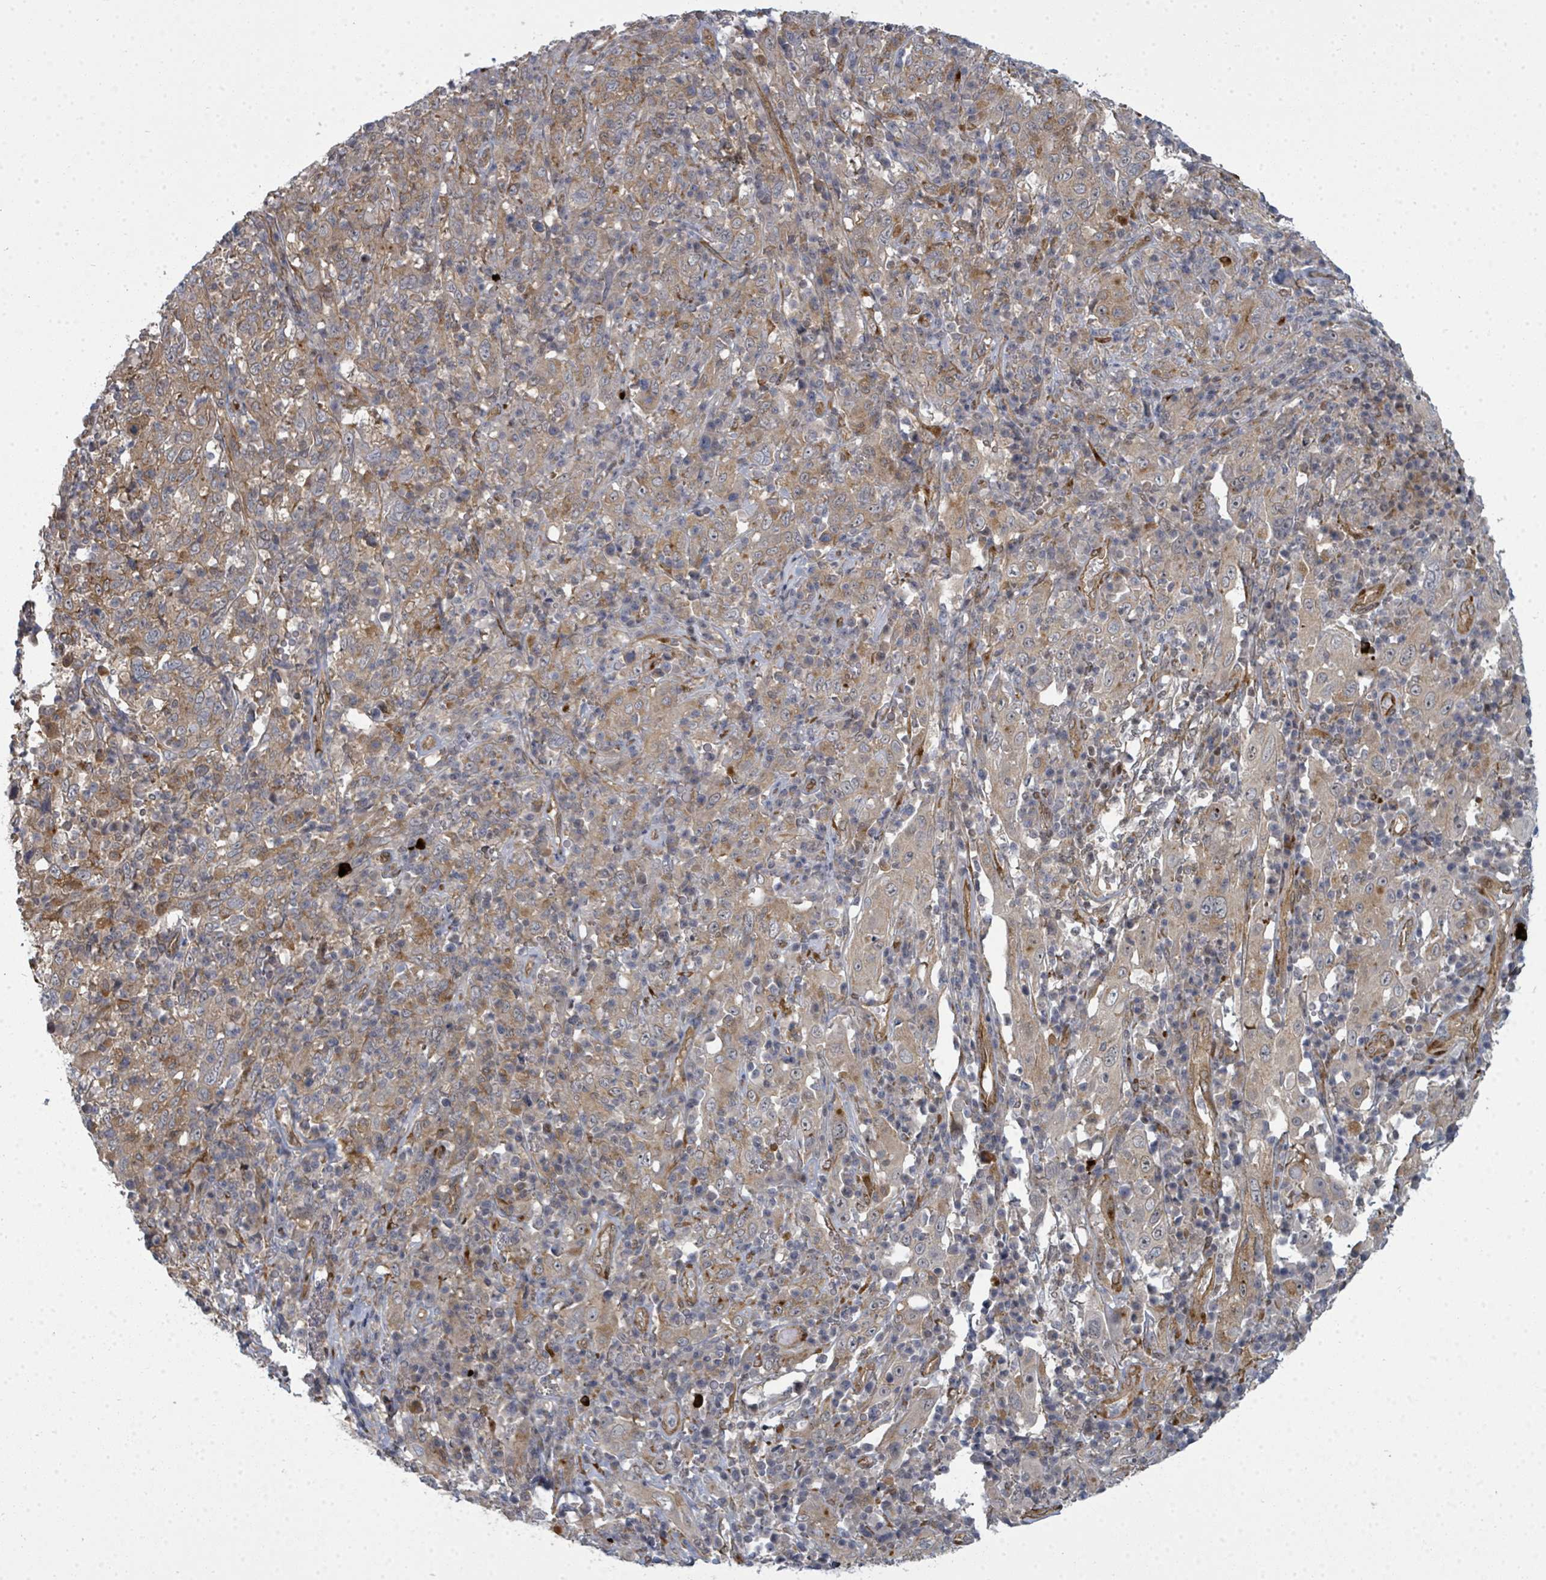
{"staining": {"intensity": "weak", "quantity": "<25%", "location": "cytoplasmic/membranous"}, "tissue": "cervical cancer", "cell_type": "Tumor cells", "image_type": "cancer", "snomed": [{"axis": "morphology", "description": "Squamous cell carcinoma, NOS"}, {"axis": "topography", "description": "Cervix"}], "caption": "The IHC histopathology image has no significant staining in tumor cells of cervical cancer (squamous cell carcinoma) tissue. The staining is performed using DAB (3,3'-diaminobenzidine) brown chromogen with nuclei counter-stained in using hematoxylin.", "gene": "PSMG2", "patient": {"sex": "female", "age": 46}}